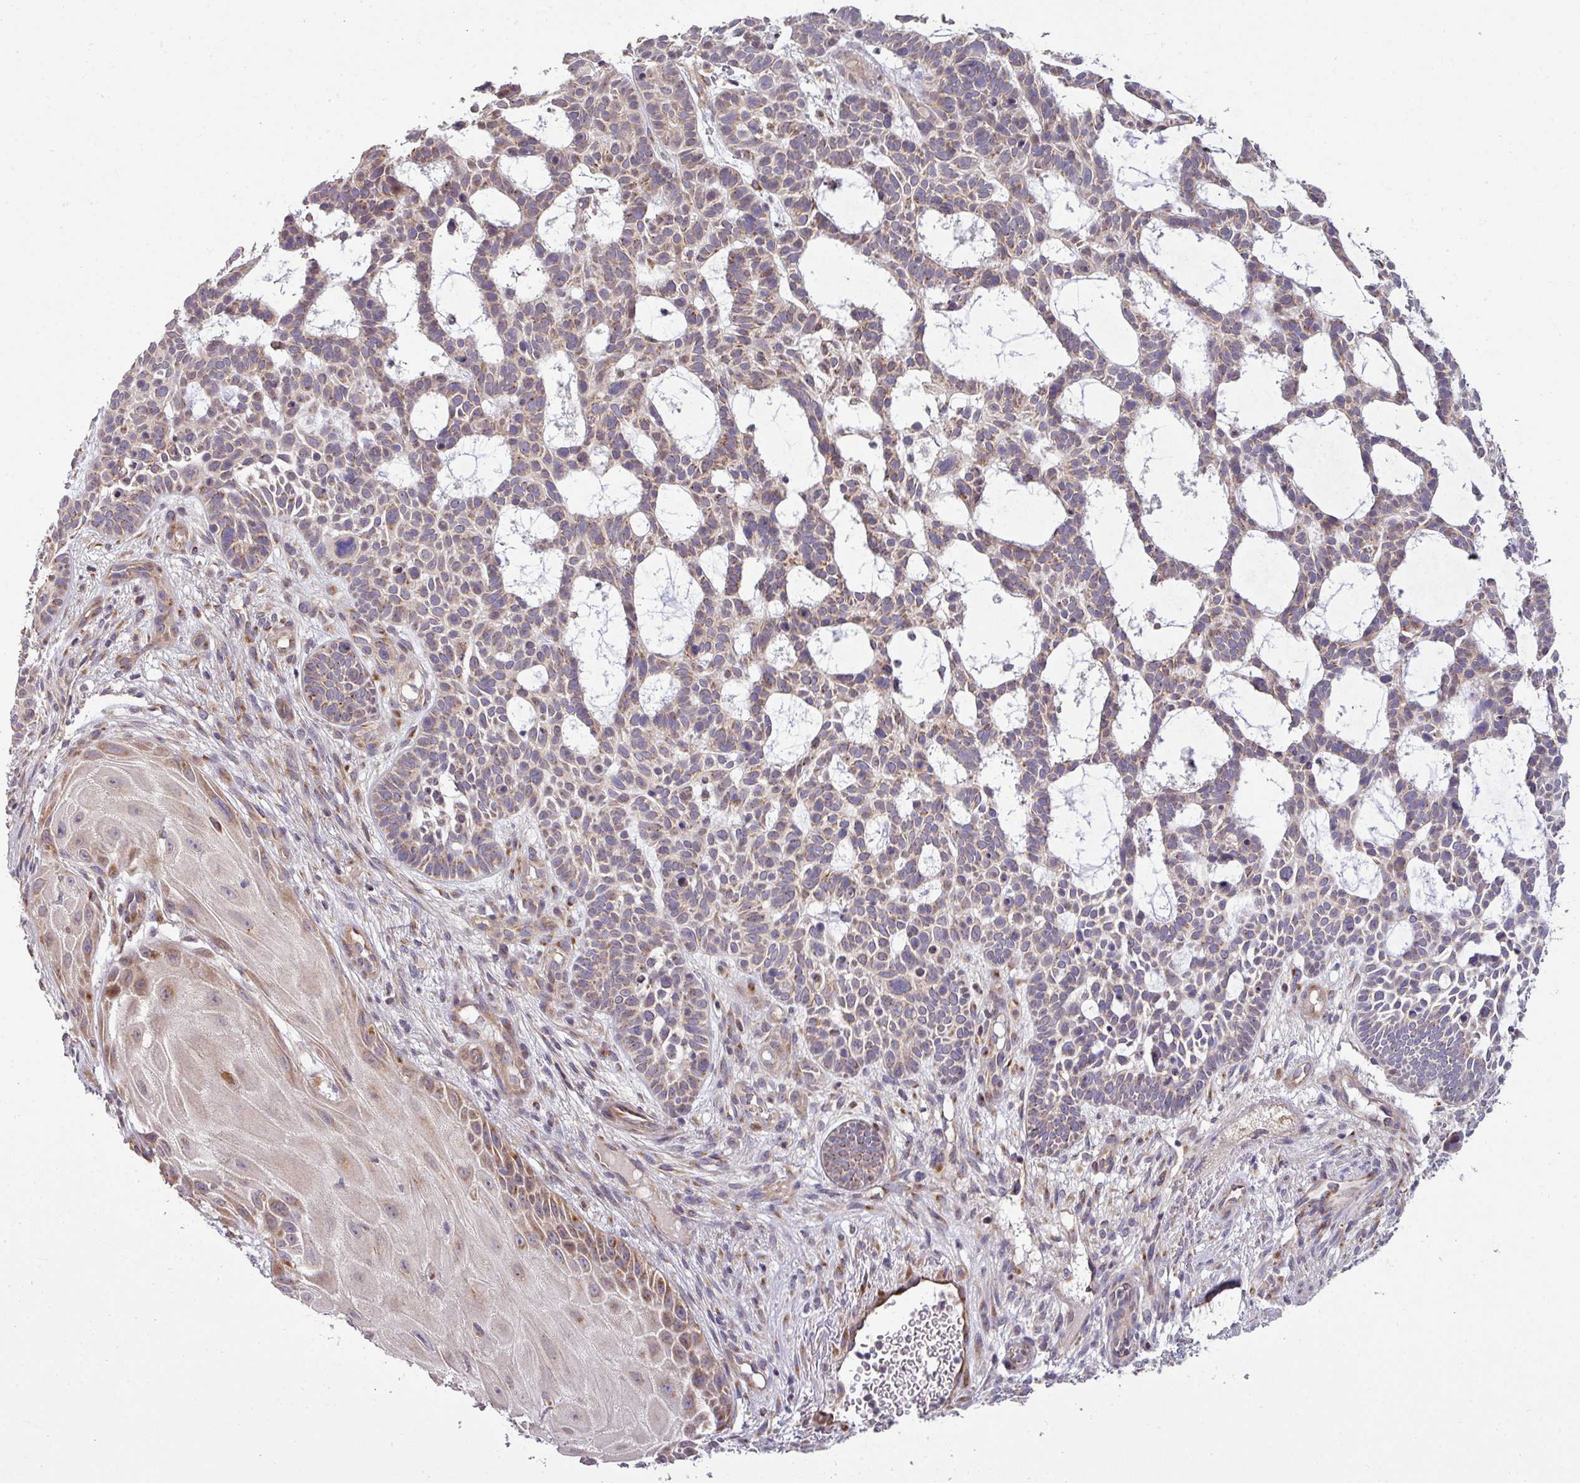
{"staining": {"intensity": "moderate", "quantity": "25%-75%", "location": "cytoplasmic/membranous"}, "tissue": "skin cancer", "cell_type": "Tumor cells", "image_type": "cancer", "snomed": [{"axis": "morphology", "description": "Basal cell carcinoma"}, {"axis": "topography", "description": "Skin"}], "caption": "This is an image of immunohistochemistry (IHC) staining of skin cancer, which shows moderate expression in the cytoplasmic/membranous of tumor cells.", "gene": "TIMMDC1", "patient": {"sex": "male", "age": 89}}